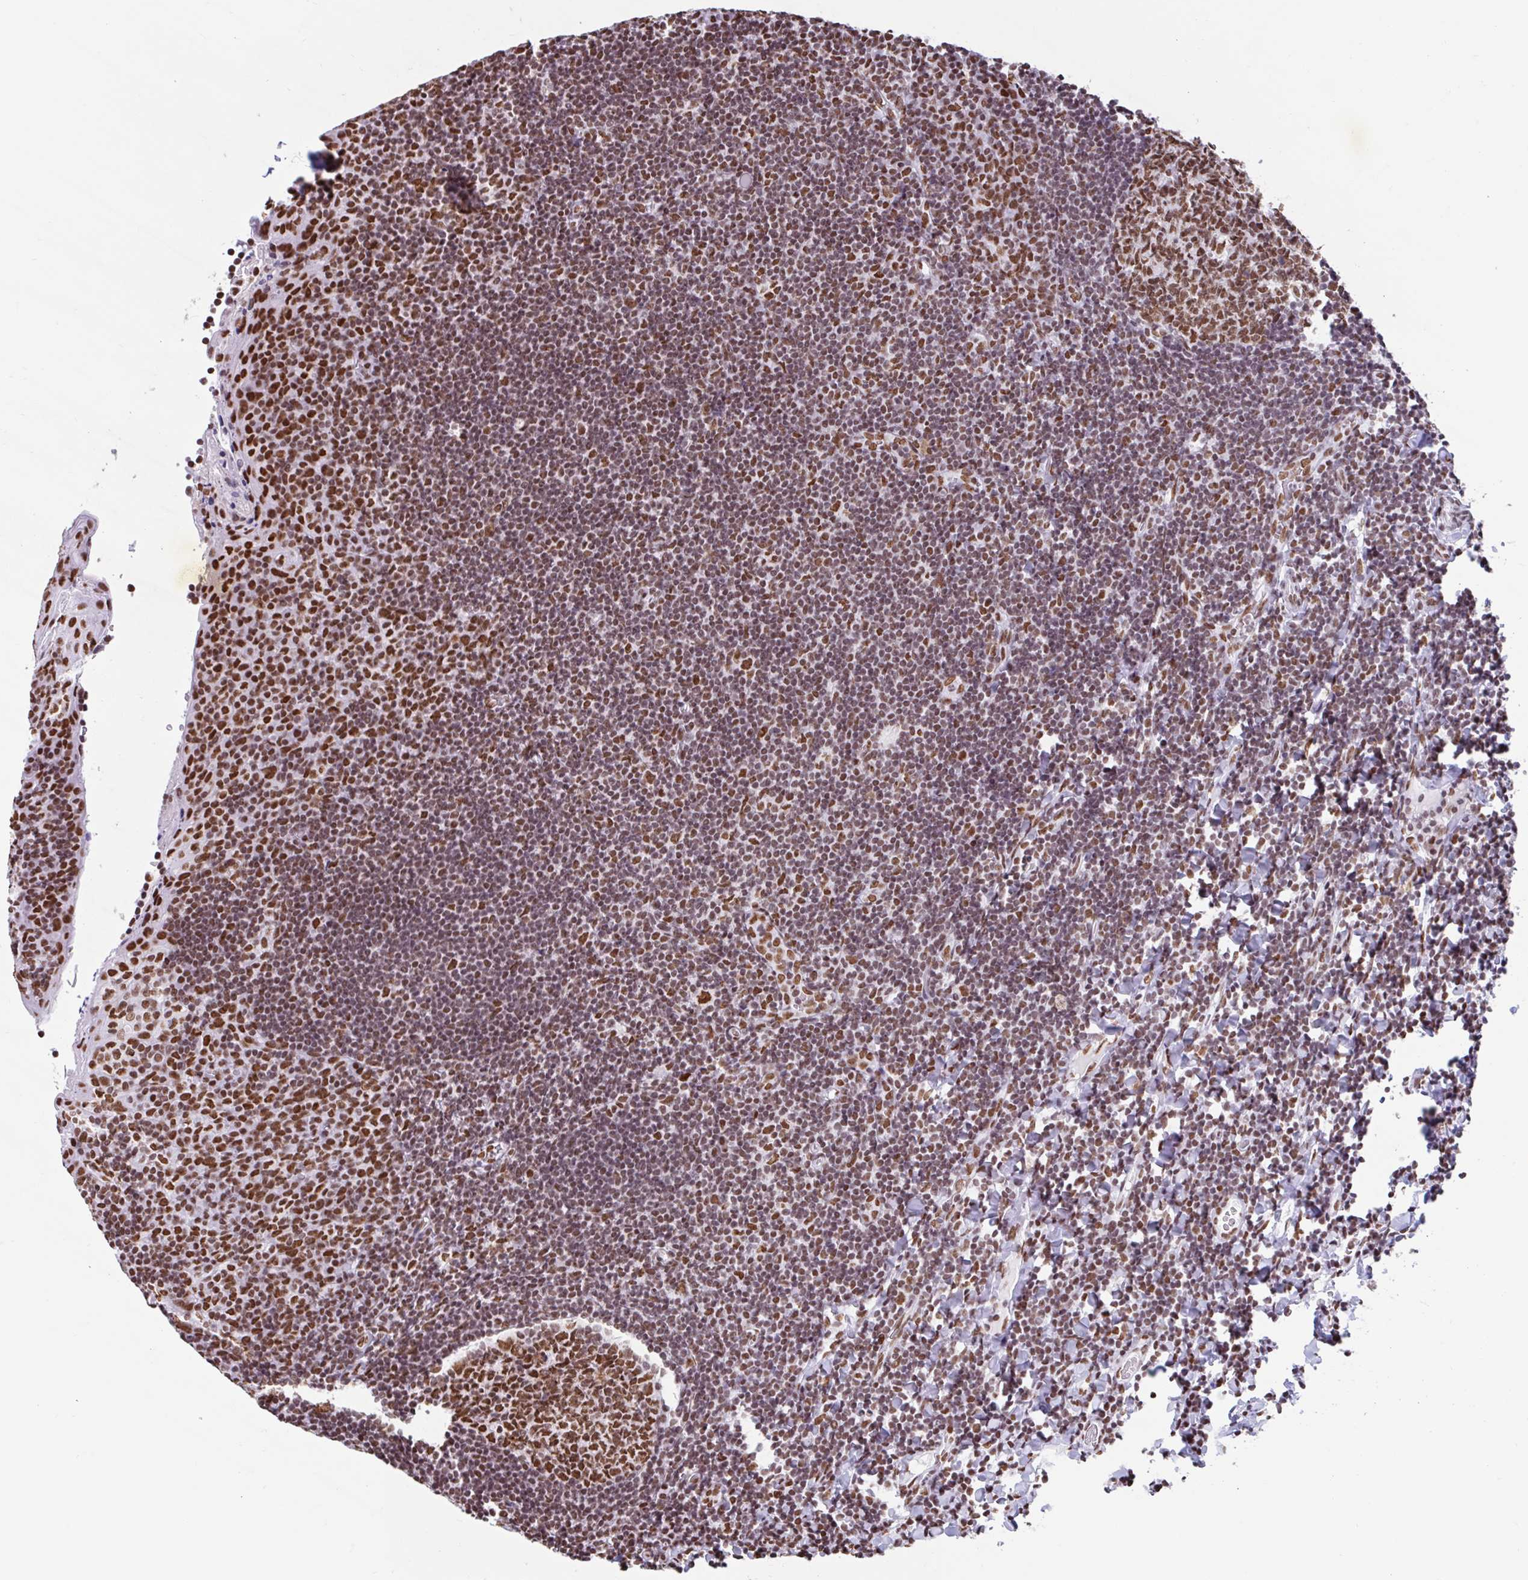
{"staining": {"intensity": "strong", "quantity": "25%-75%", "location": "nuclear"}, "tissue": "tonsil", "cell_type": "Germinal center cells", "image_type": "normal", "snomed": [{"axis": "morphology", "description": "Normal tissue, NOS"}, {"axis": "topography", "description": "Tonsil"}], "caption": "Strong nuclear protein positivity is seen in about 25%-75% of germinal center cells in tonsil. The protein of interest is stained brown, and the nuclei are stained in blue (DAB (3,3'-diaminobenzidine) IHC with brightfield microscopy, high magnification).", "gene": "KHDRBS1", "patient": {"sex": "male", "age": 17}}